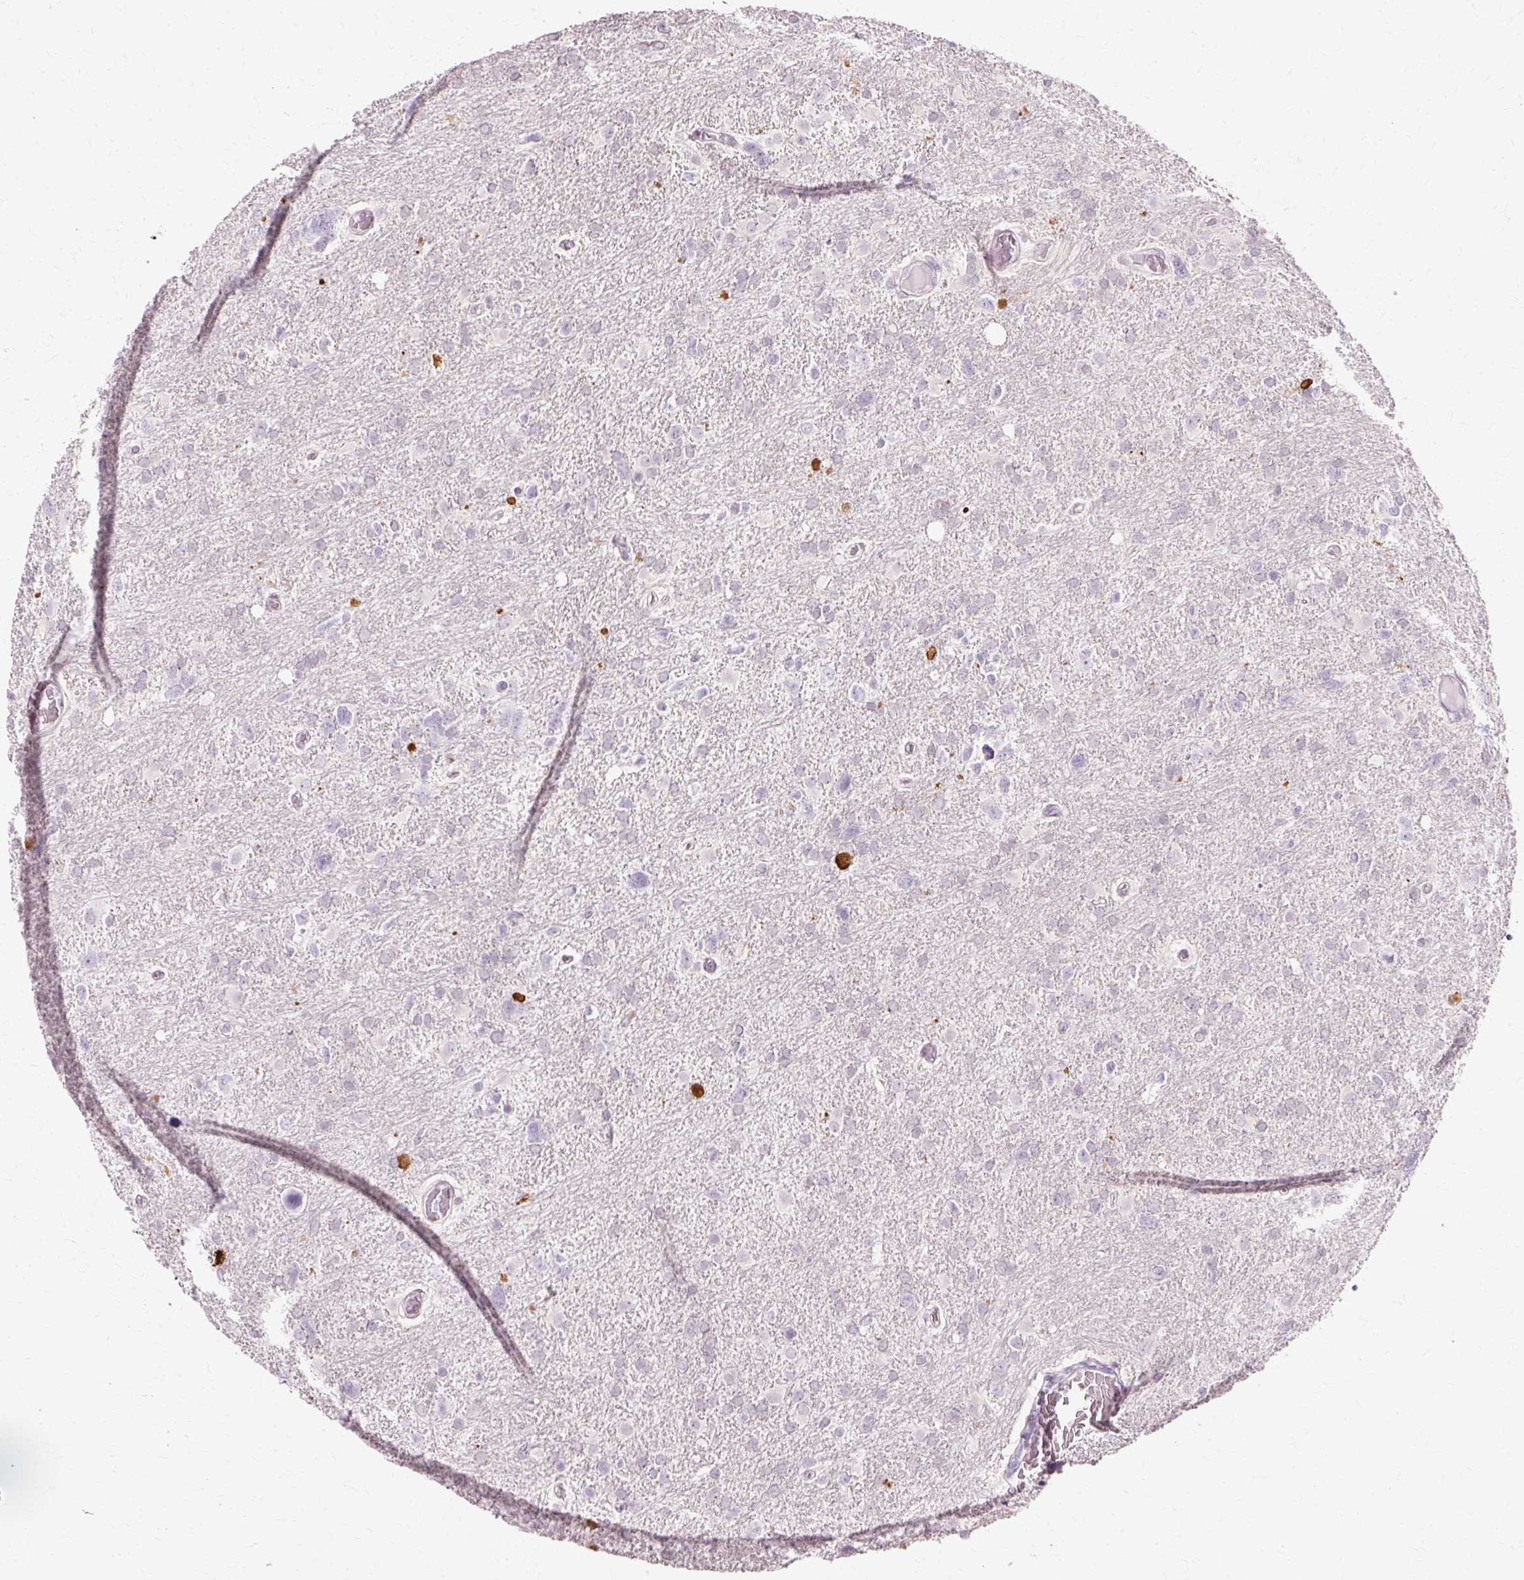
{"staining": {"intensity": "negative", "quantity": "none", "location": "none"}, "tissue": "glioma", "cell_type": "Tumor cells", "image_type": "cancer", "snomed": [{"axis": "morphology", "description": "Glioma, malignant, High grade"}, {"axis": "topography", "description": "Brain"}], "caption": "Glioma was stained to show a protein in brown. There is no significant positivity in tumor cells. (DAB IHC, high magnification).", "gene": "VN1R2", "patient": {"sex": "male", "age": 61}}